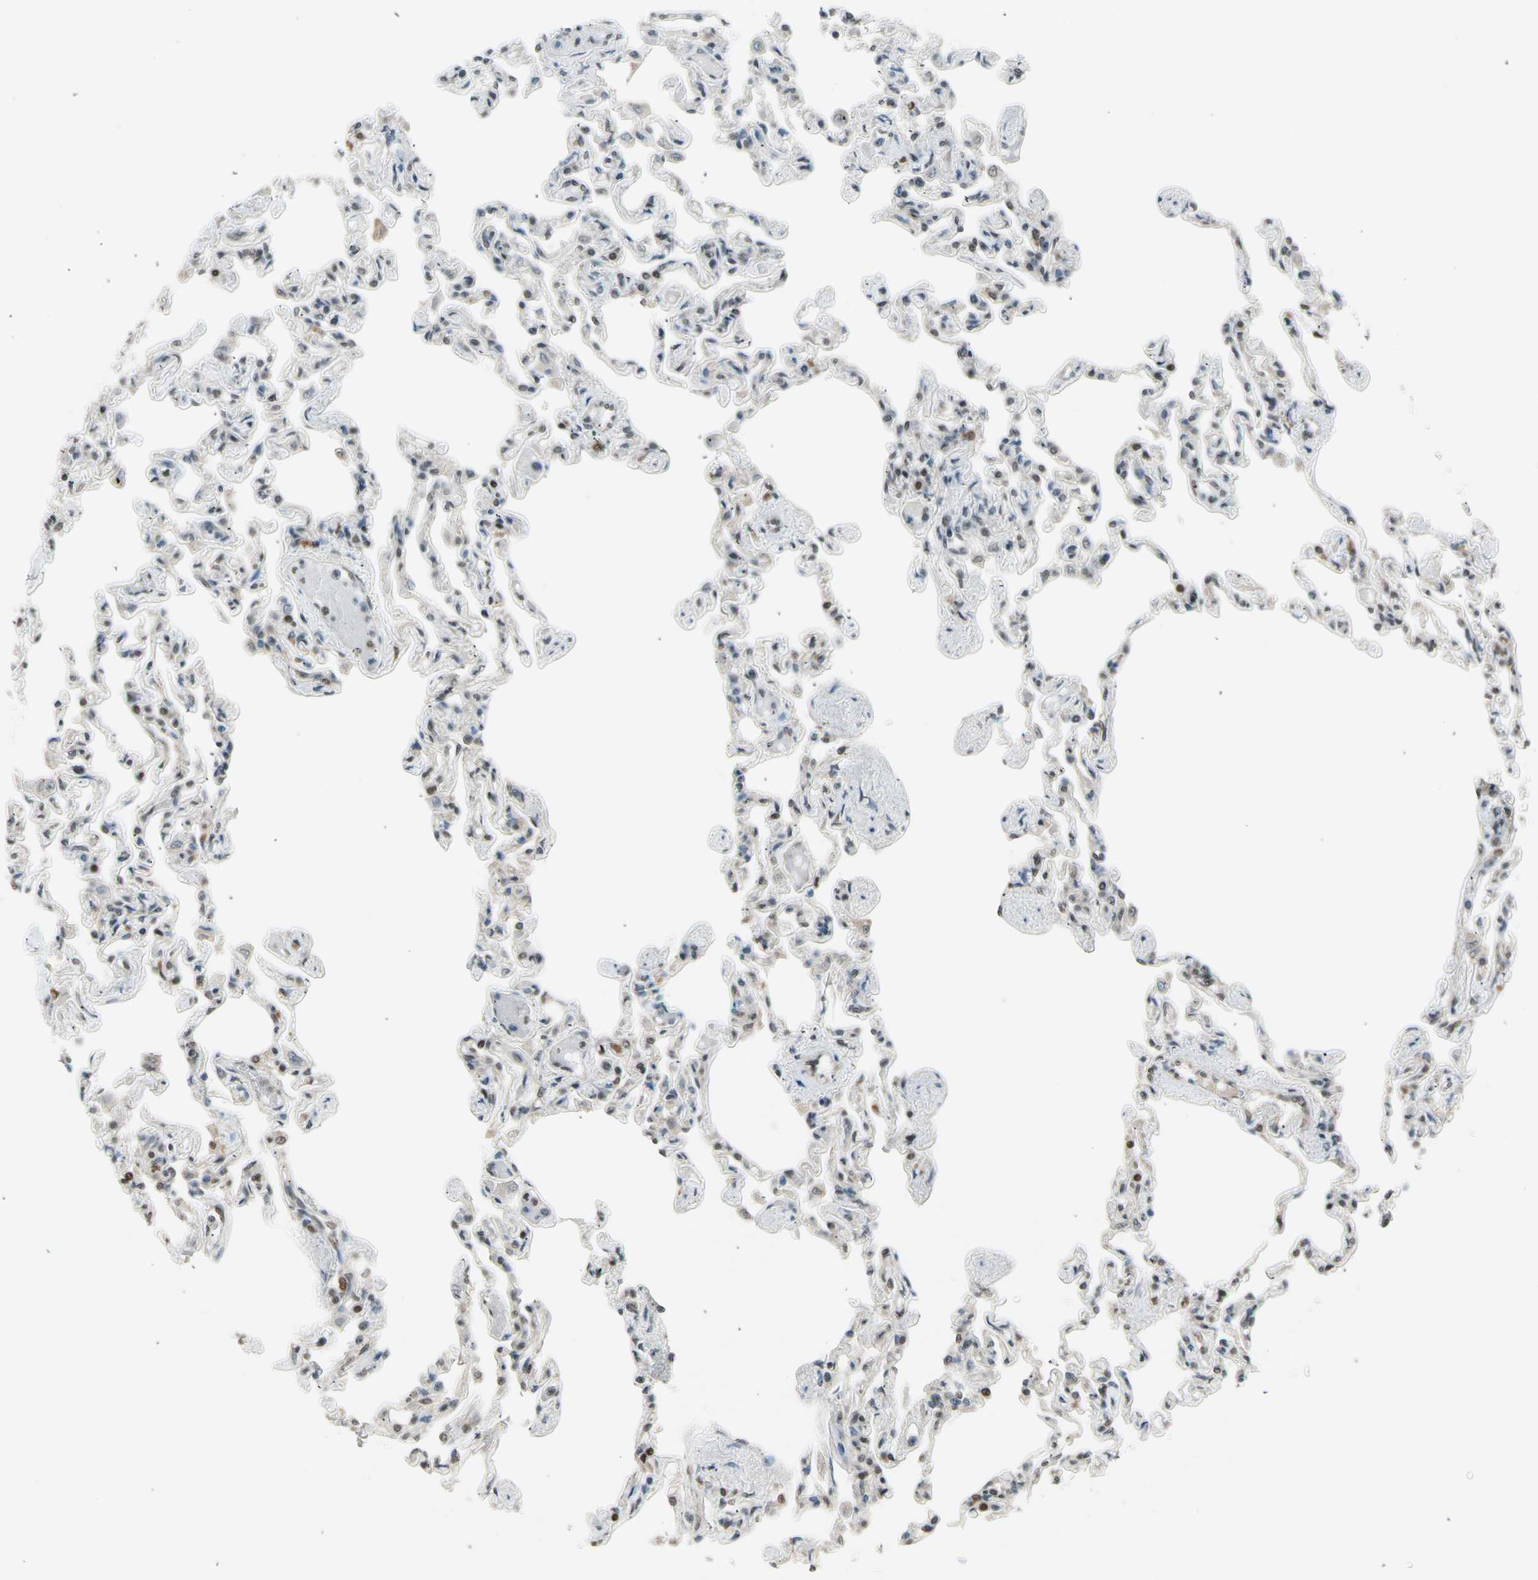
{"staining": {"intensity": "moderate", "quantity": "25%-75%", "location": "cytoplasmic/membranous,nuclear"}, "tissue": "lung", "cell_type": "Alveolar cells", "image_type": "normal", "snomed": [{"axis": "morphology", "description": "Normal tissue, NOS"}, {"axis": "topography", "description": "Lung"}], "caption": "Protein staining by IHC demonstrates moderate cytoplasmic/membranous,nuclear expression in about 25%-75% of alveolar cells in benign lung.", "gene": "SMN2", "patient": {"sex": "male", "age": 21}}